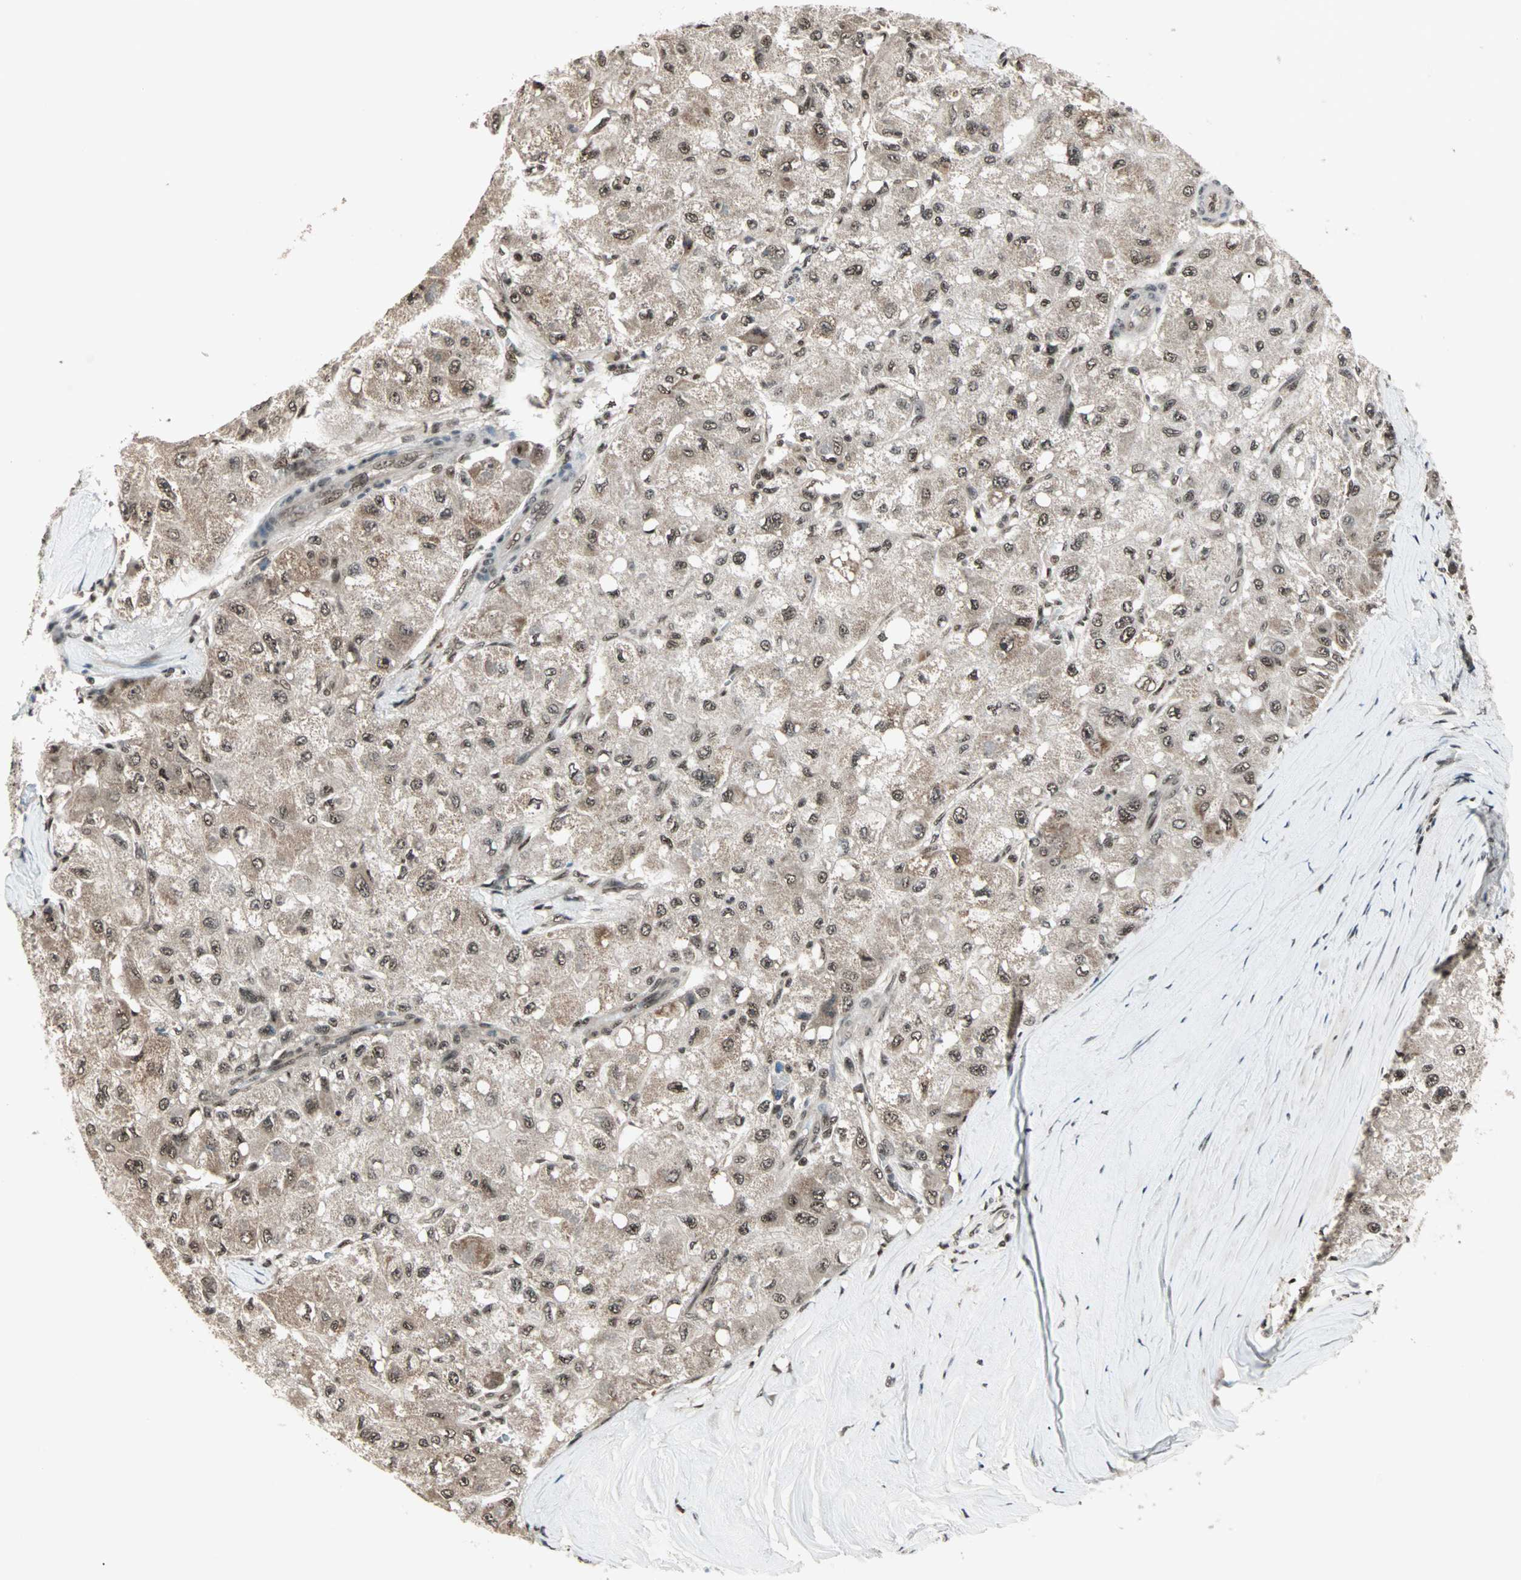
{"staining": {"intensity": "moderate", "quantity": ">75%", "location": "cytoplasmic/membranous,nuclear"}, "tissue": "liver cancer", "cell_type": "Tumor cells", "image_type": "cancer", "snomed": [{"axis": "morphology", "description": "Carcinoma, Hepatocellular, NOS"}, {"axis": "topography", "description": "Liver"}], "caption": "Moderate cytoplasmic/membranous and nuclear expression is seen in approximately >75% of tumor cells in liver hepatocellular carcinoma.", "gene": "ZNF44", "patient": {"sex": "male", "age": 80}}